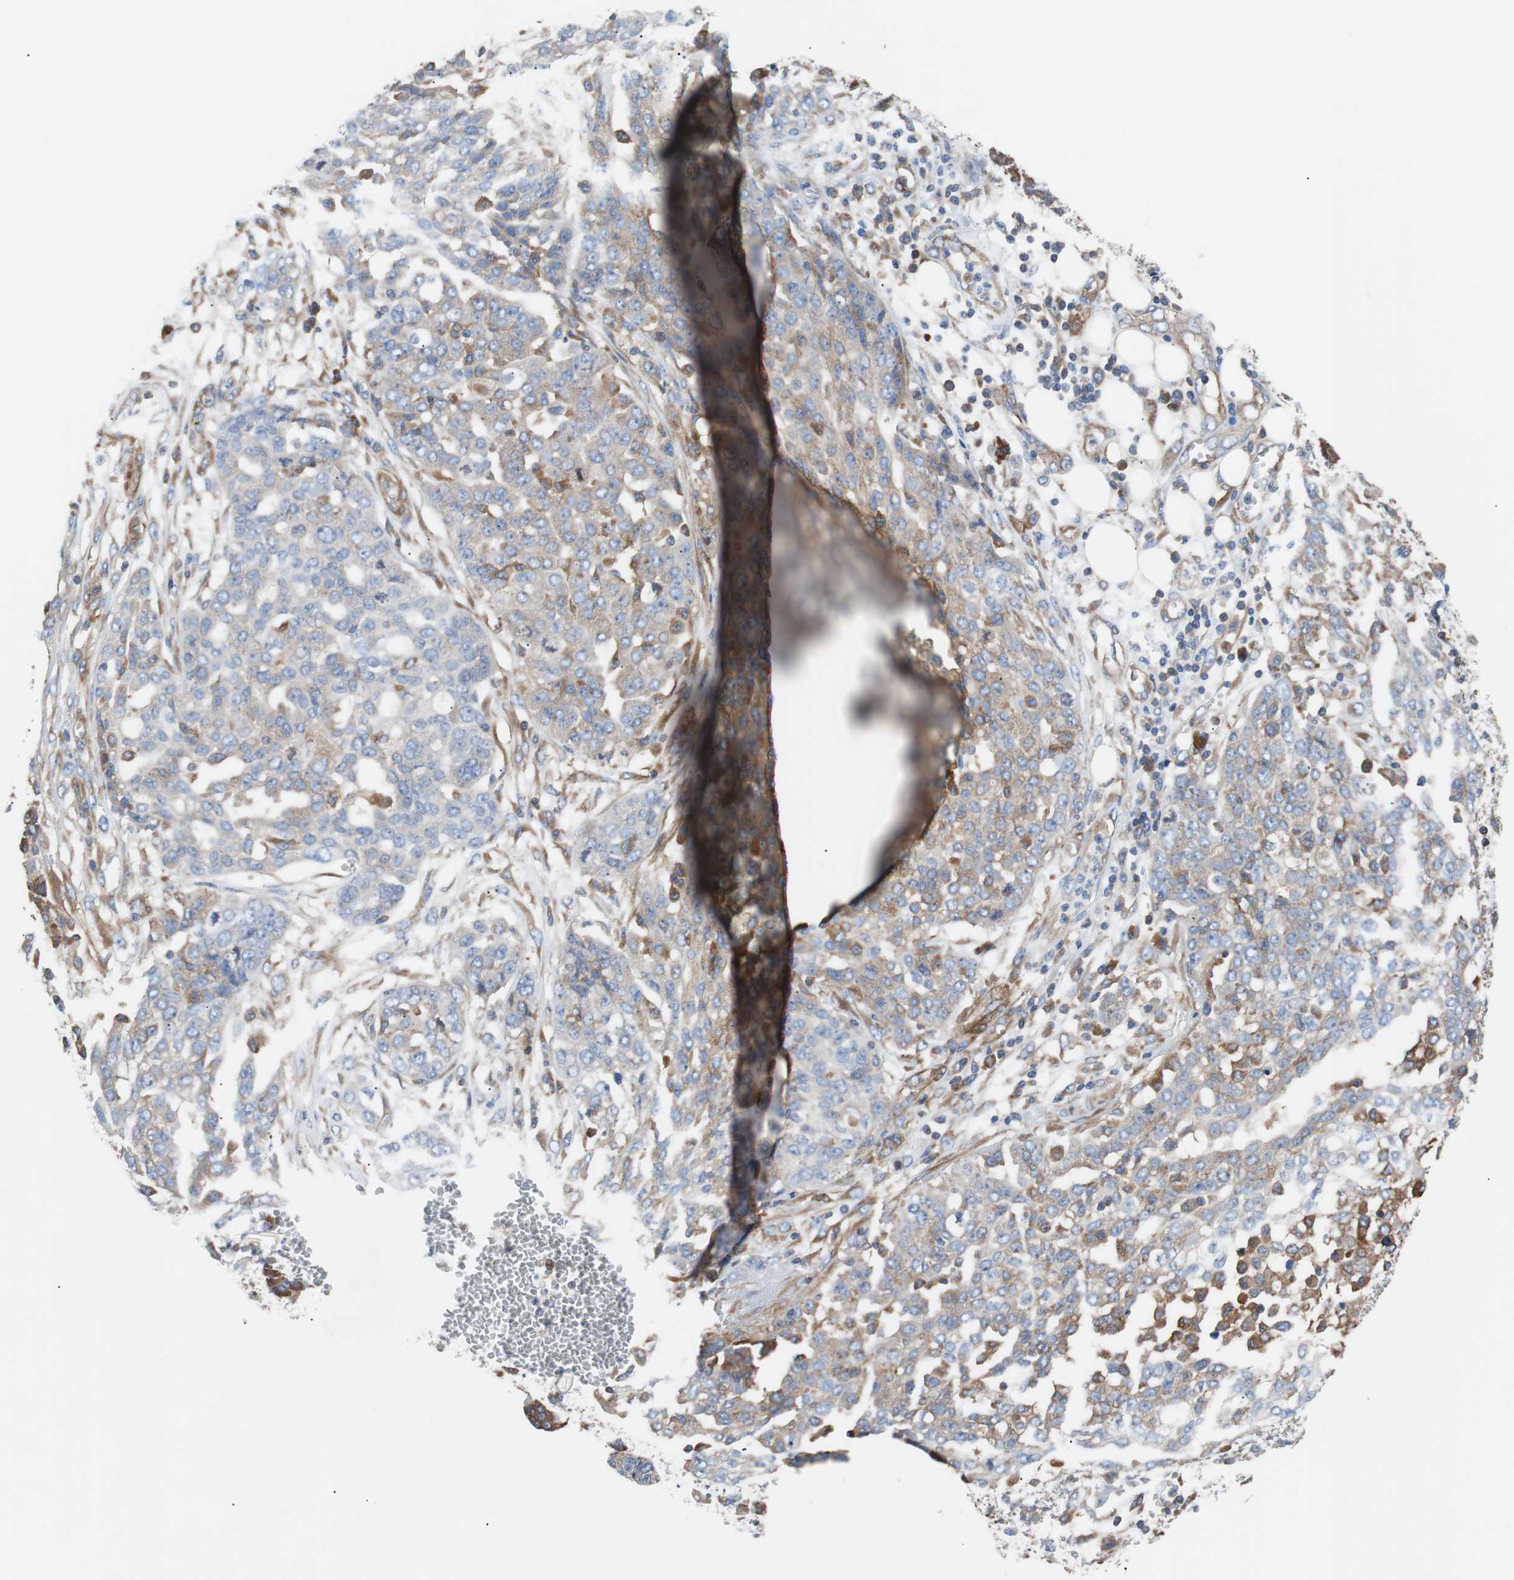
{"staining": {"intensity": "weak", "quantity": "25%-75%", "location": "cytoplasmic/membranous"}, "tissue": "ovarian cancer", "cell_type": "Tumor cells", "image_type": "cancer", "snomed": [{"axis": "morphology", "description": "Cystadenocarcinoma, serous, NOS"}, {"axis": "topography", "description": "Soft tissue"}, {"axis": "topography", "description": "Ovary"}], "caption": "Immunohistochemistry histopathology image of neoplastic tissue: ovarian cancer (serous cystadenocarcinoma) stained using immunohistochemistry (IHC) shows low levels of weak protein expression localized specifically in the cytoplasmic/membranous of tumor cells, appearing as a cytoplasmic/membranous brown color.", "gene": "GYS1", "patient": {"sex": "female", "age": 57}}